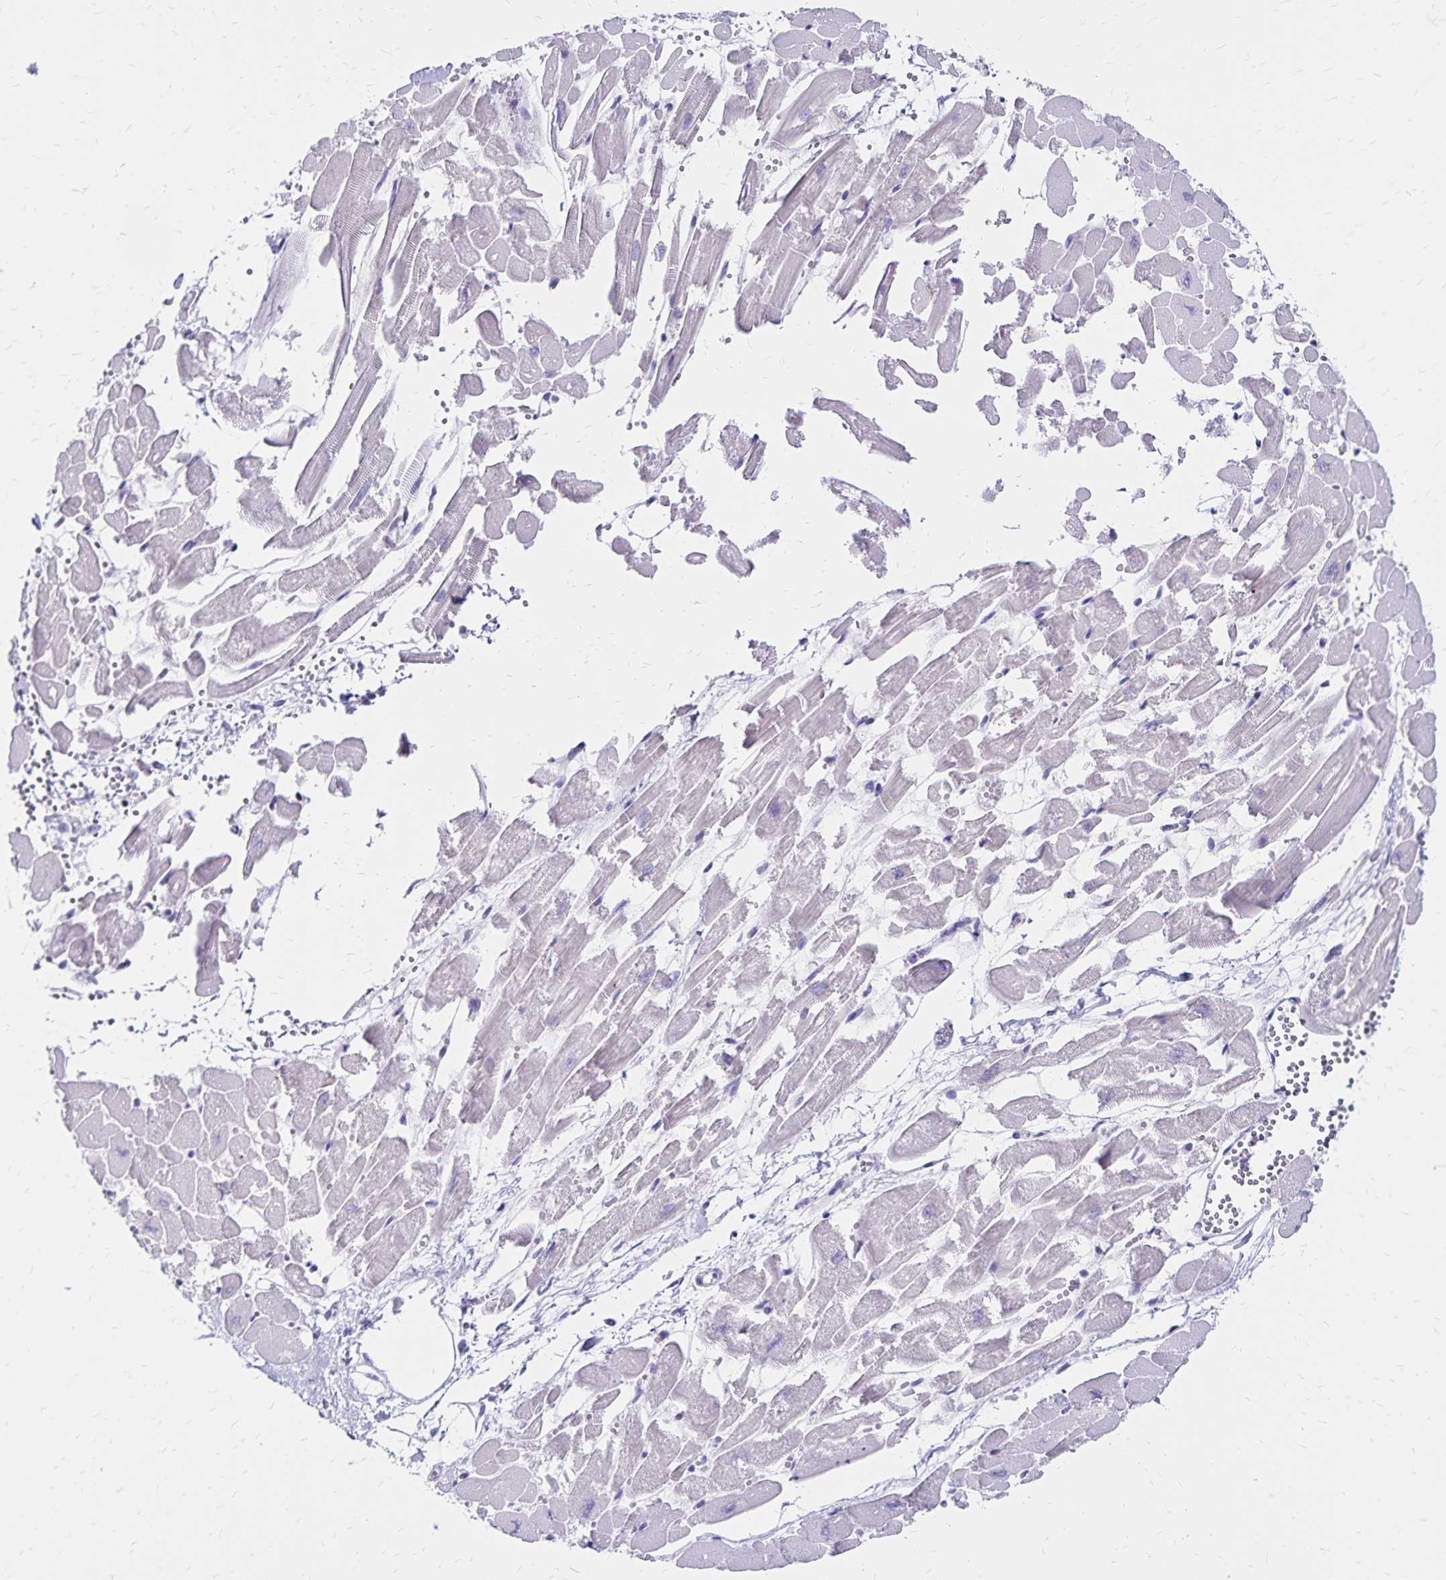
{"staining": {"intensity": "negative", "quantity": "none", "location": "none"}, "tissue": "heart muscle", "cell_type": "Cardiomyocytes", "image_type": "normal", "snomed": [{"axis": "morphology", "description": "Normal tissue, NOS"}, {"axis": "topography", "description": "Heart"}], "caption": "The immunohistochemistry image has no significant expression in cardiomyocytes of heart muscle. (Stains: DAB immunohistochemistry with hematoxylin counter stain, Microscopy: brightfield microscopy at high magnification).", "gene": "IKZF1", "patient": {"sex": "female", "age": 52}}